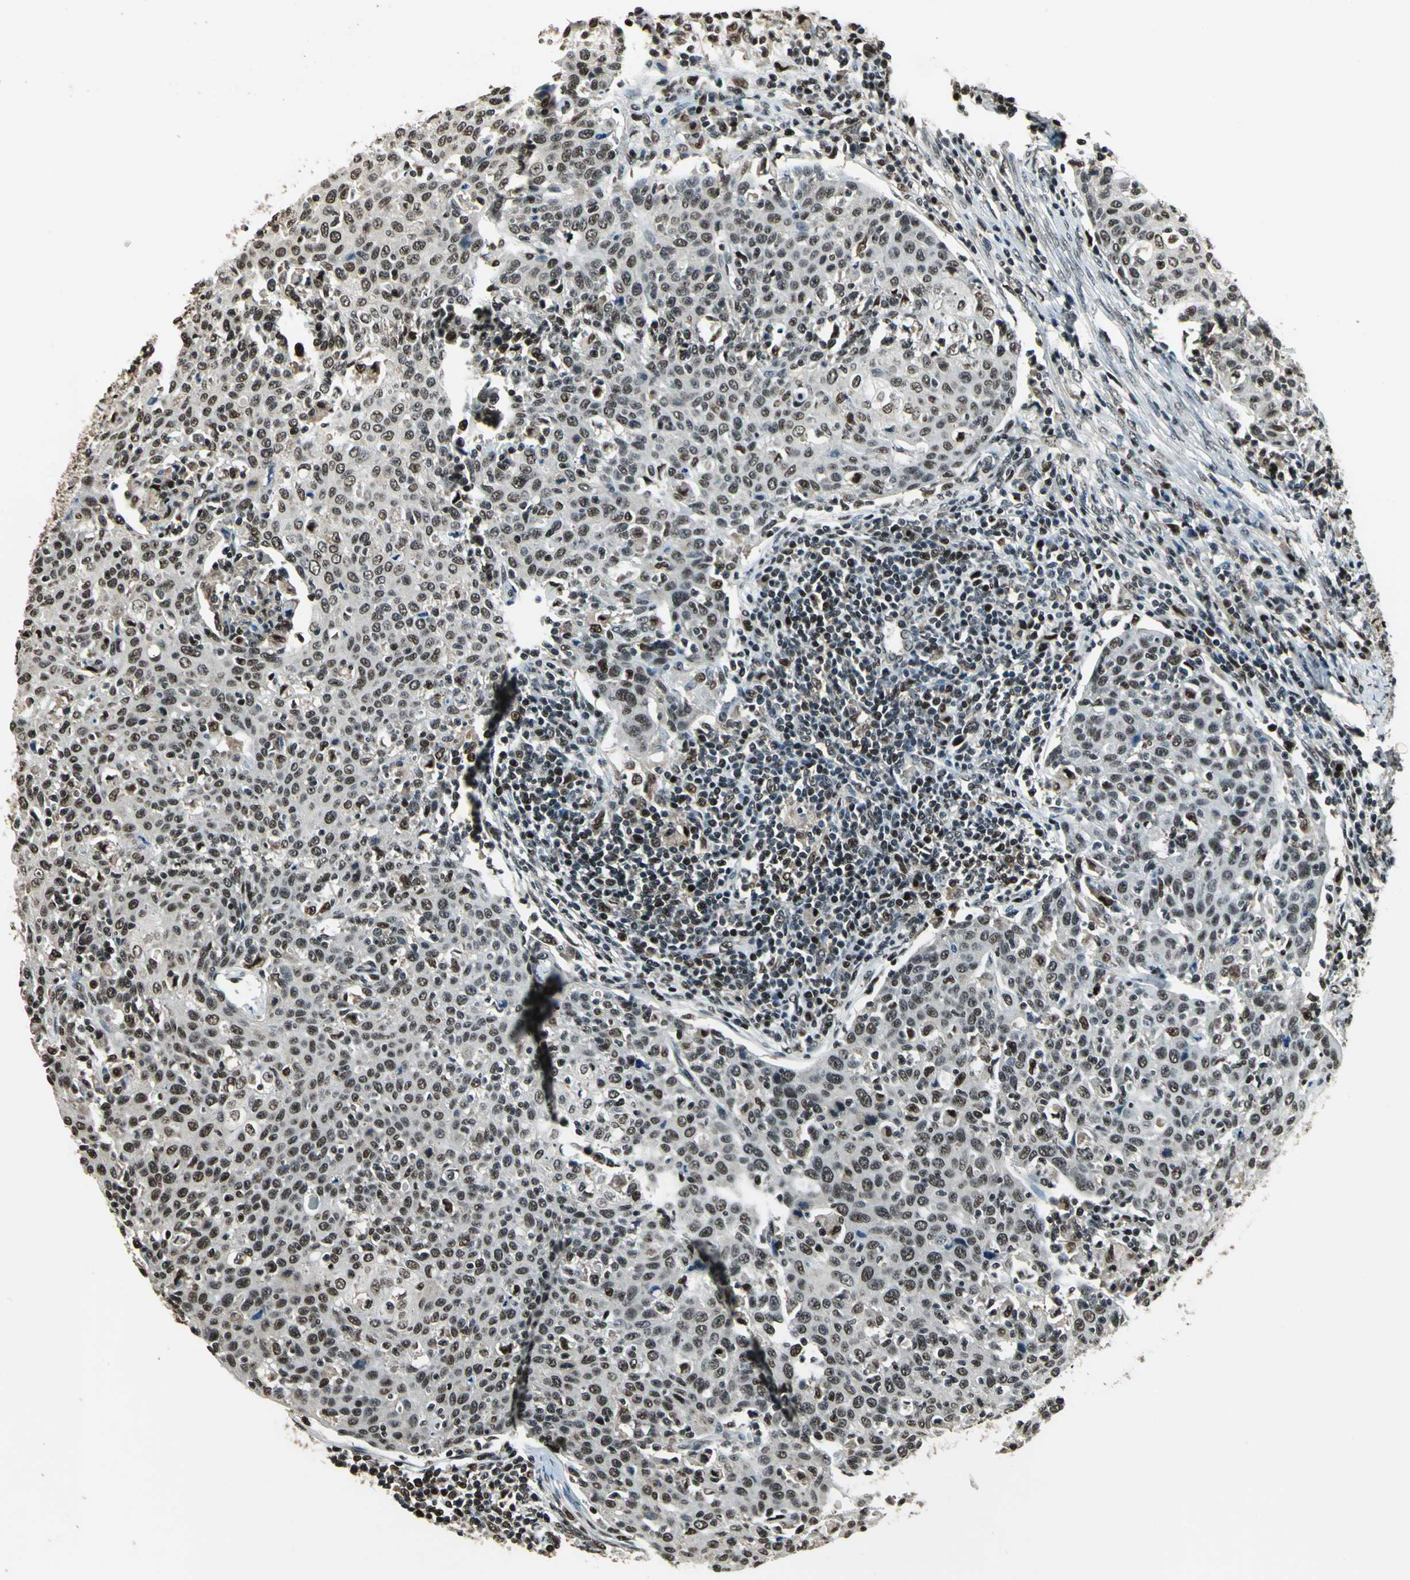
{"staining": {"intensity": "moderate", "quantity": ">75%", "location": "nuclear"}, "tissue": "cervical cancer", "cell_type": "Tumor cells", "image_type": "cancer", "snomed": [{"axis": "morphology", "description": "Squamous cell carcinoma, NOS"}, {"axis": "topography", "description": "Cervix"}], "caption": "Approximately >75% of tumor cells in cervical cancer show moderate nuclear protein staining as visualized by brown immunohistochemical staining.", "gene": "MIS18BP1", "patient": {"sex": "female", "age": 38}}